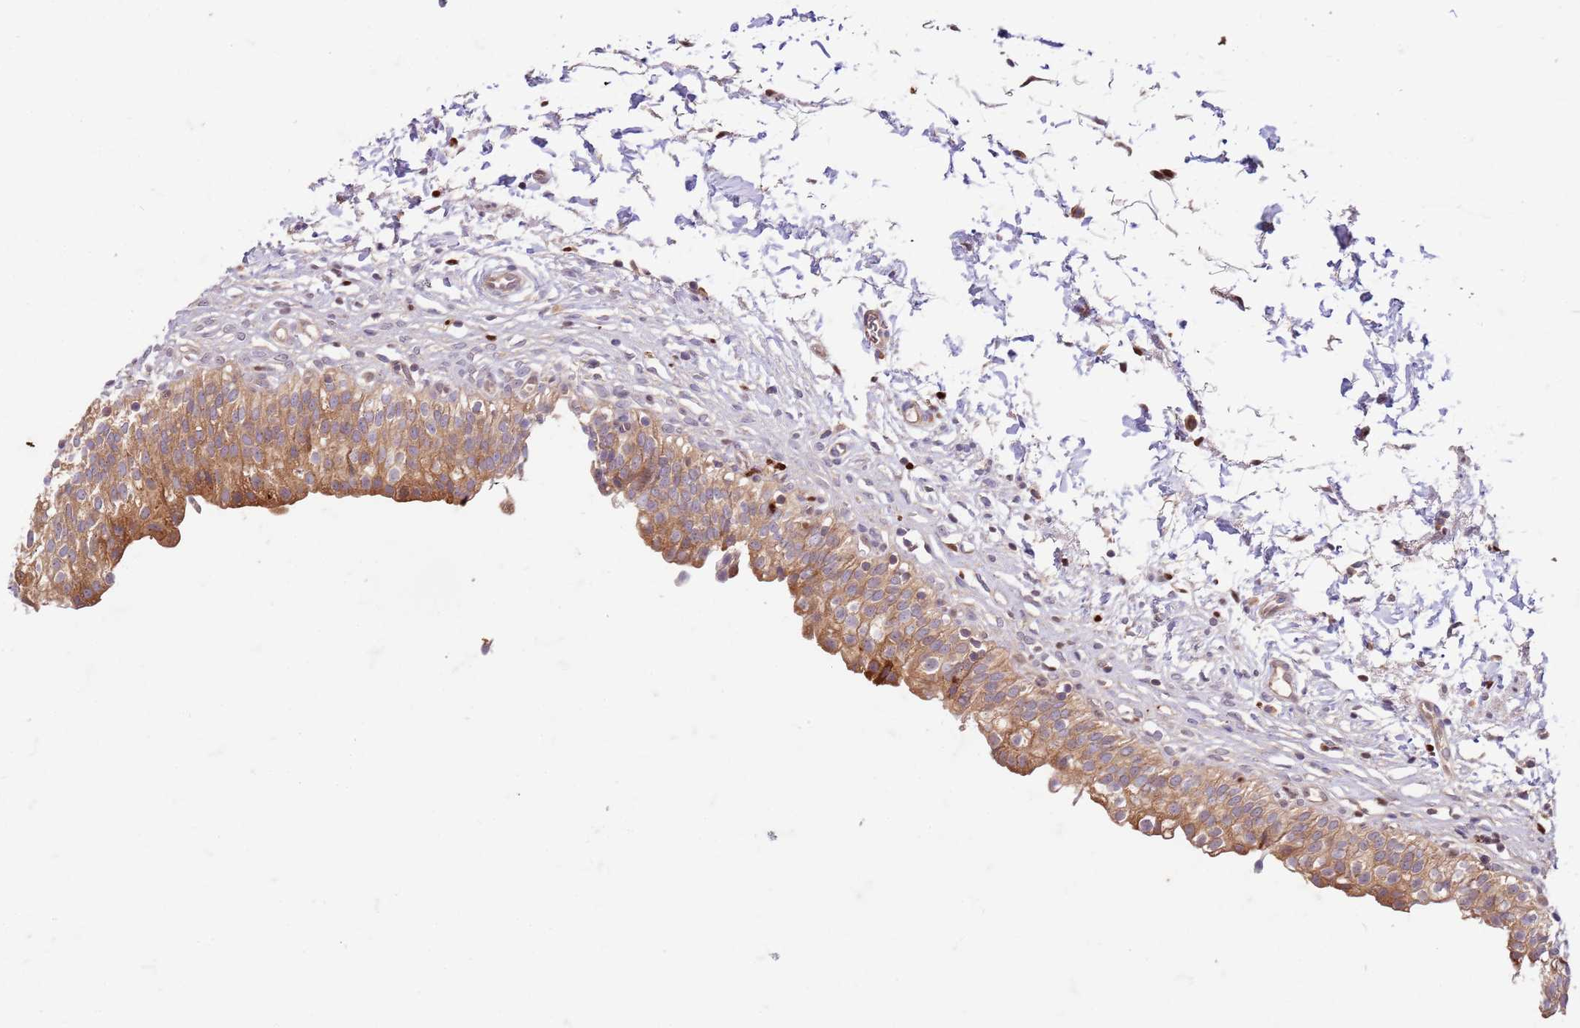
{"staining": {"intensity": "moderate", "quantity": ">75%", "location": "cytoplasmic/membranous"}, "tissue": "urinary bladder", "cell_type": "Urothelial cells", "image_type": "normal", "snomed": [{"axis": "morphology", "description": "Normal tissue, NOS"}, {"axis": "topography", "description": "Urinary bladder"}], "caption": "Immunohistochemical staining of normal human urinary bladder shows medium levels of moderate cytoplasmic/membranous positivity in about >75% of urothelial cells.", "gene": "OSBP", "patient": {"sex": "male", "age": 55}}